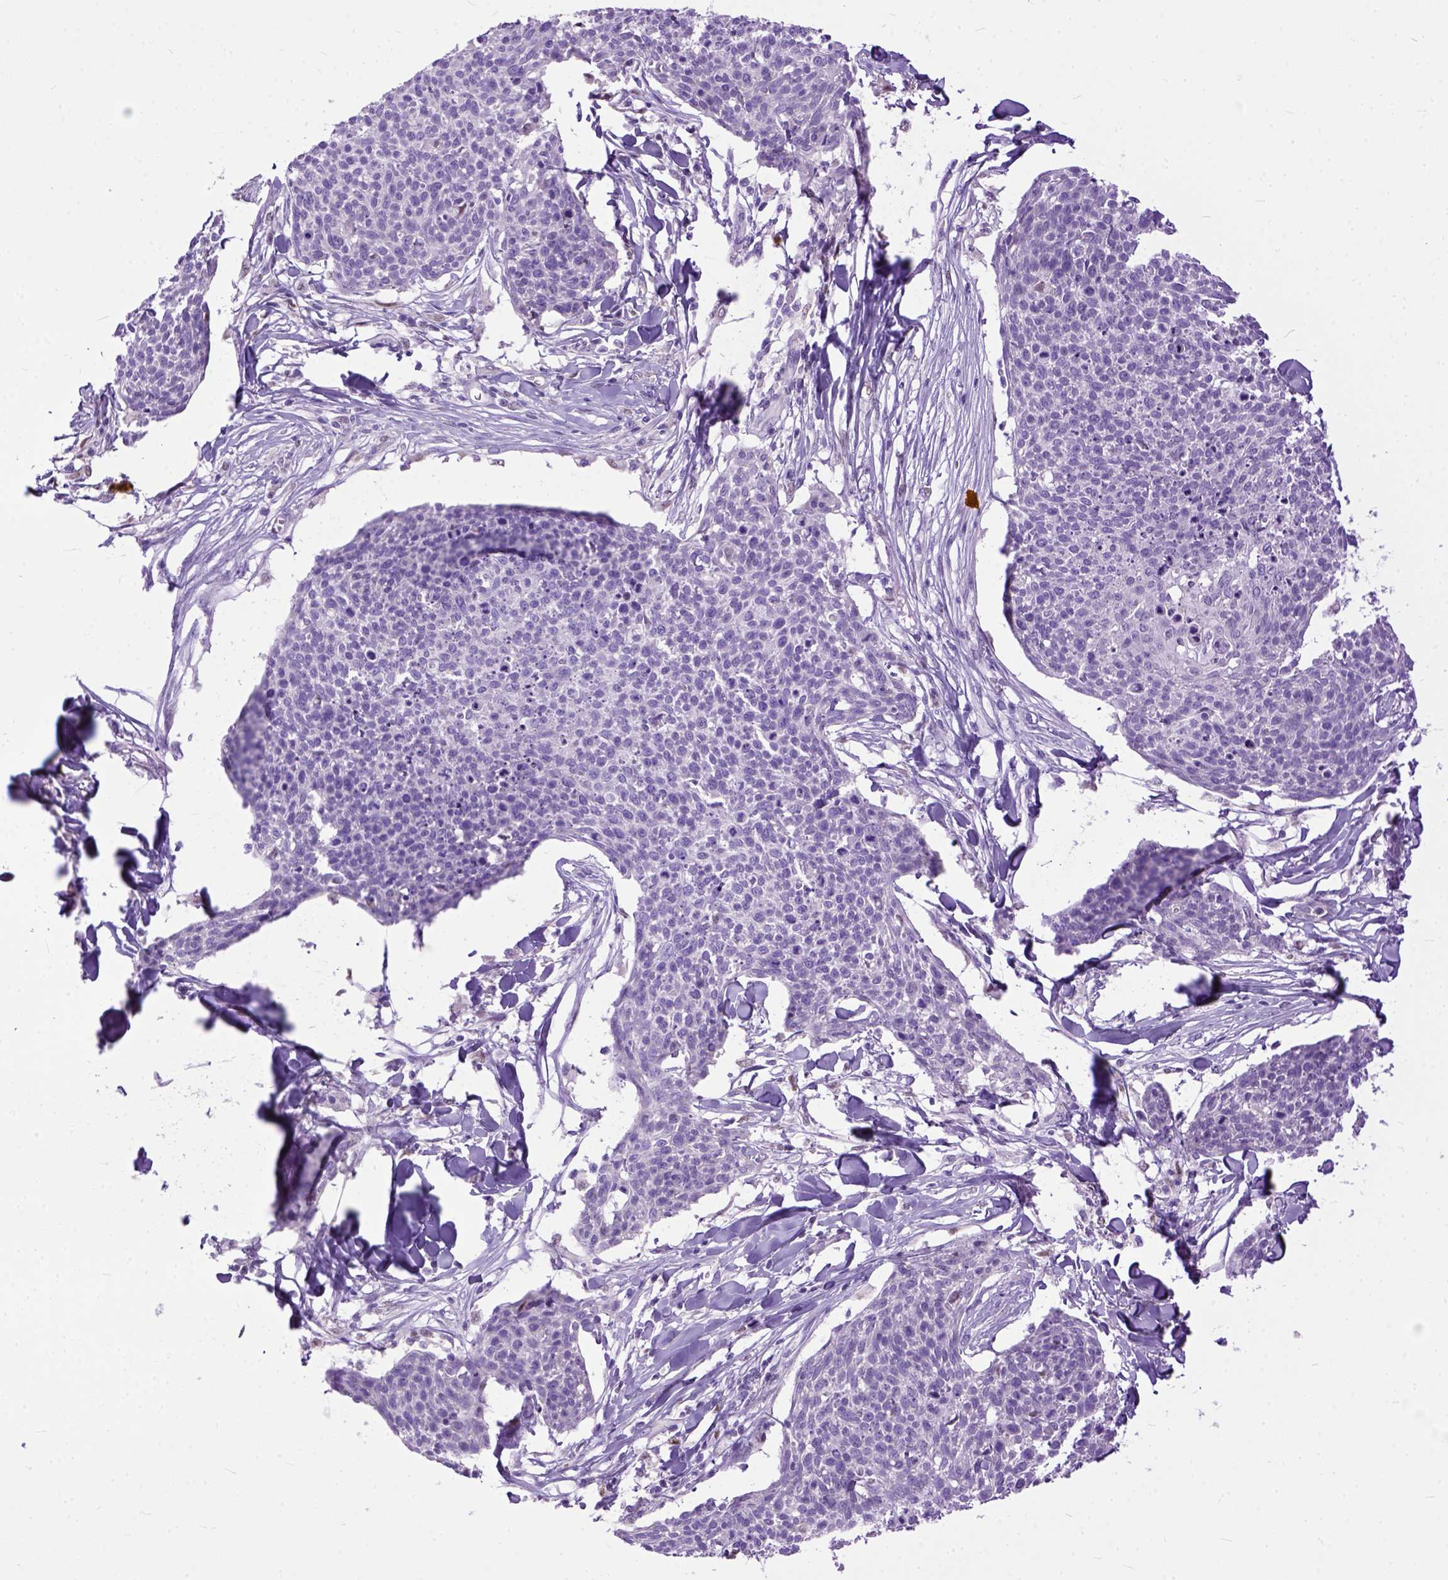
{"staining": {"intensity": "negative", "quantity": "none", "location": "none"}, "tissue": "skin cancer", "cell_type": "Tumor cells", "image_type": "cancer", "snomed": [{"axis": "morphology", "description": "Squamous cell carcinoma, NOS"}, {"axis": "topography", "description": "Skin"}, {"axis": "topography", "description": "Vulva"}], "caption": "This image is of skin cancer stained with immunohistochemistry (IHC) to label a protein in brown with the nuclei are counter-stained blue. There is no expression in tumor cells.", "gene": "CRB1", "patient": {"sex": "female", "age": 75}}